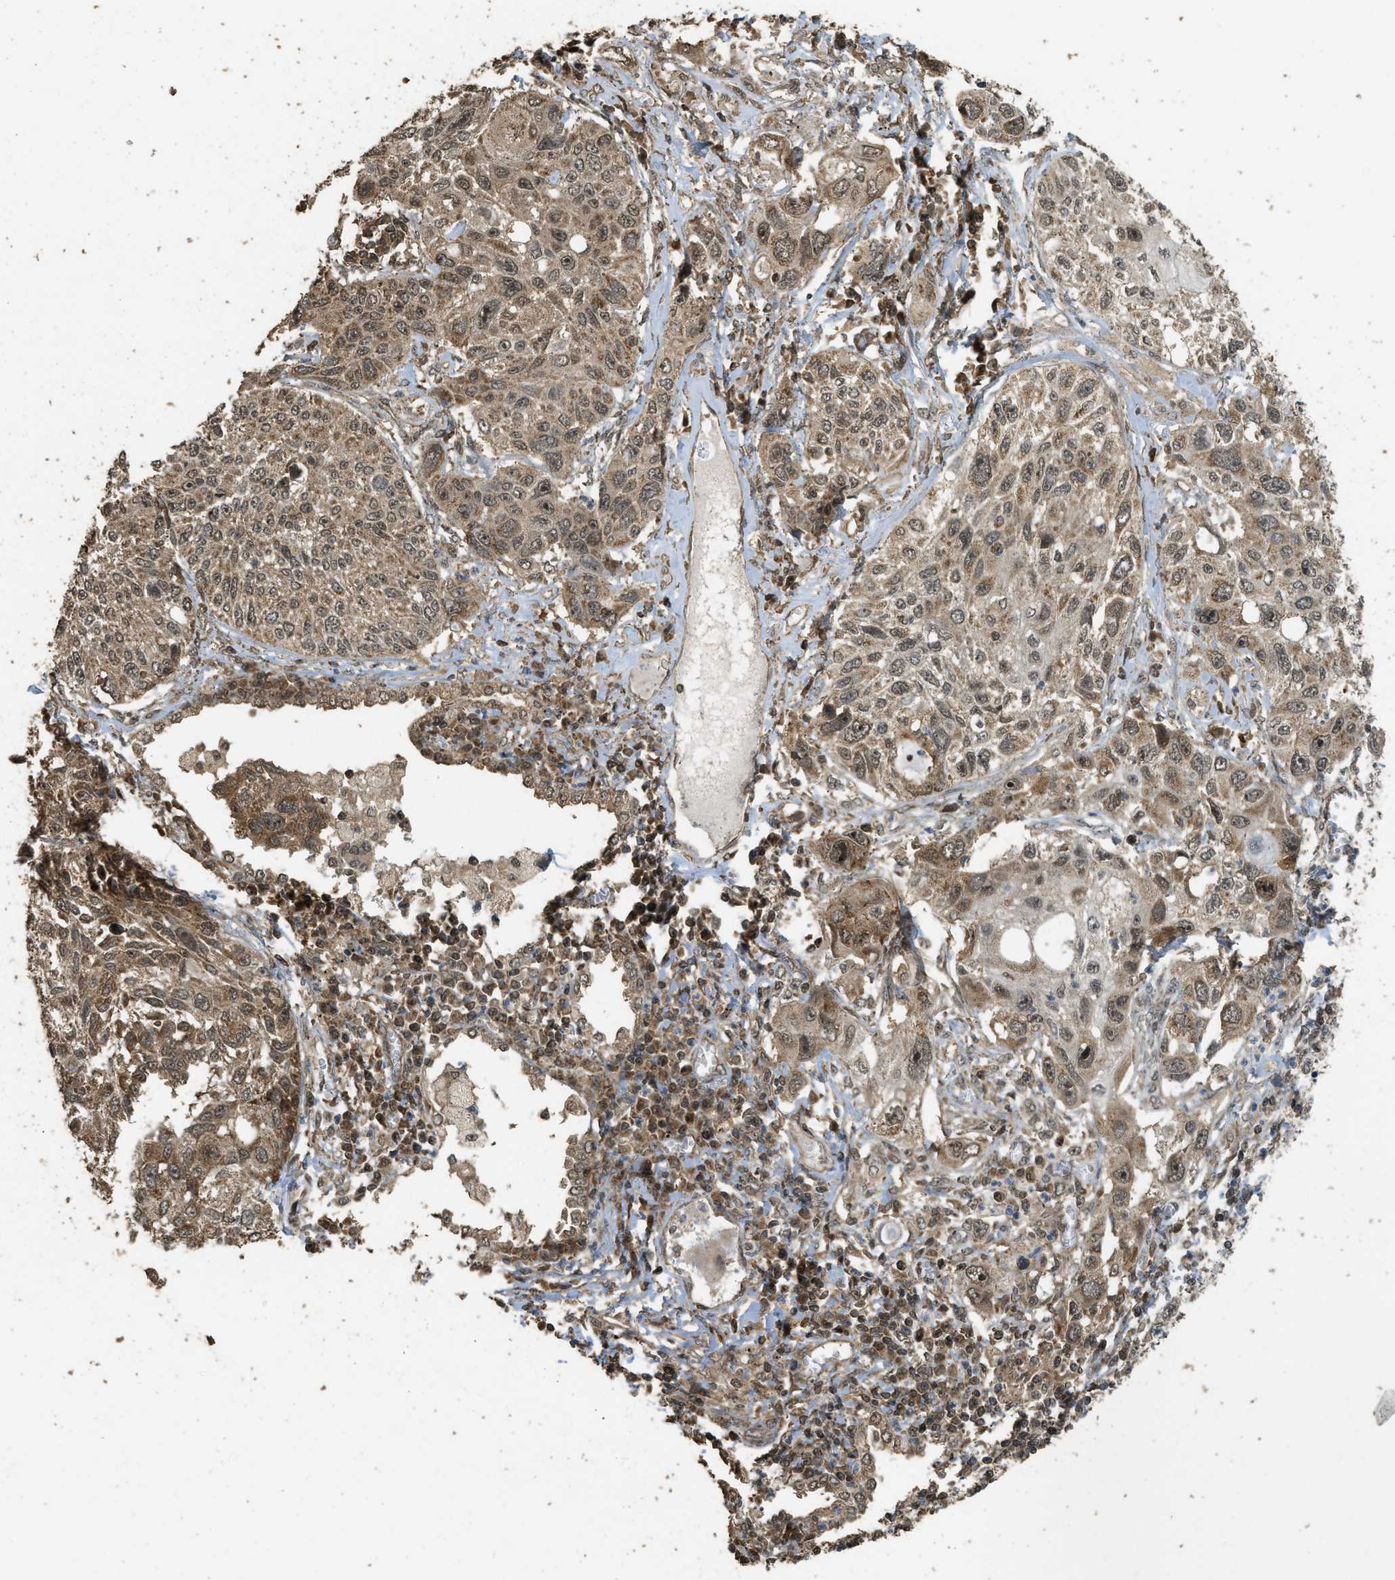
{"staining": {"intensity": "moderate", "quantity": ">75%", "location": "cytoplasmic/membranous,nuclear"}, "tissue": "lung cancer", "cell_type": "Tumor cells", "image_type": "cancer", "snomed": [{"axis": "morphology", "description": "Squamous cell carcinoma, NOS"}, {"axis": "topography", "description": "Lung"}], "caption": "Protein staining of lung cancer tissue reveals moderate cytoplasmic/membranous and nuclear positivity in about >75% of tumor cells. (Brightfield microscopy of DAB IHC at high magnification).", "gene": "CTPS1", "patient": {"sex": "male", "age": 71}}